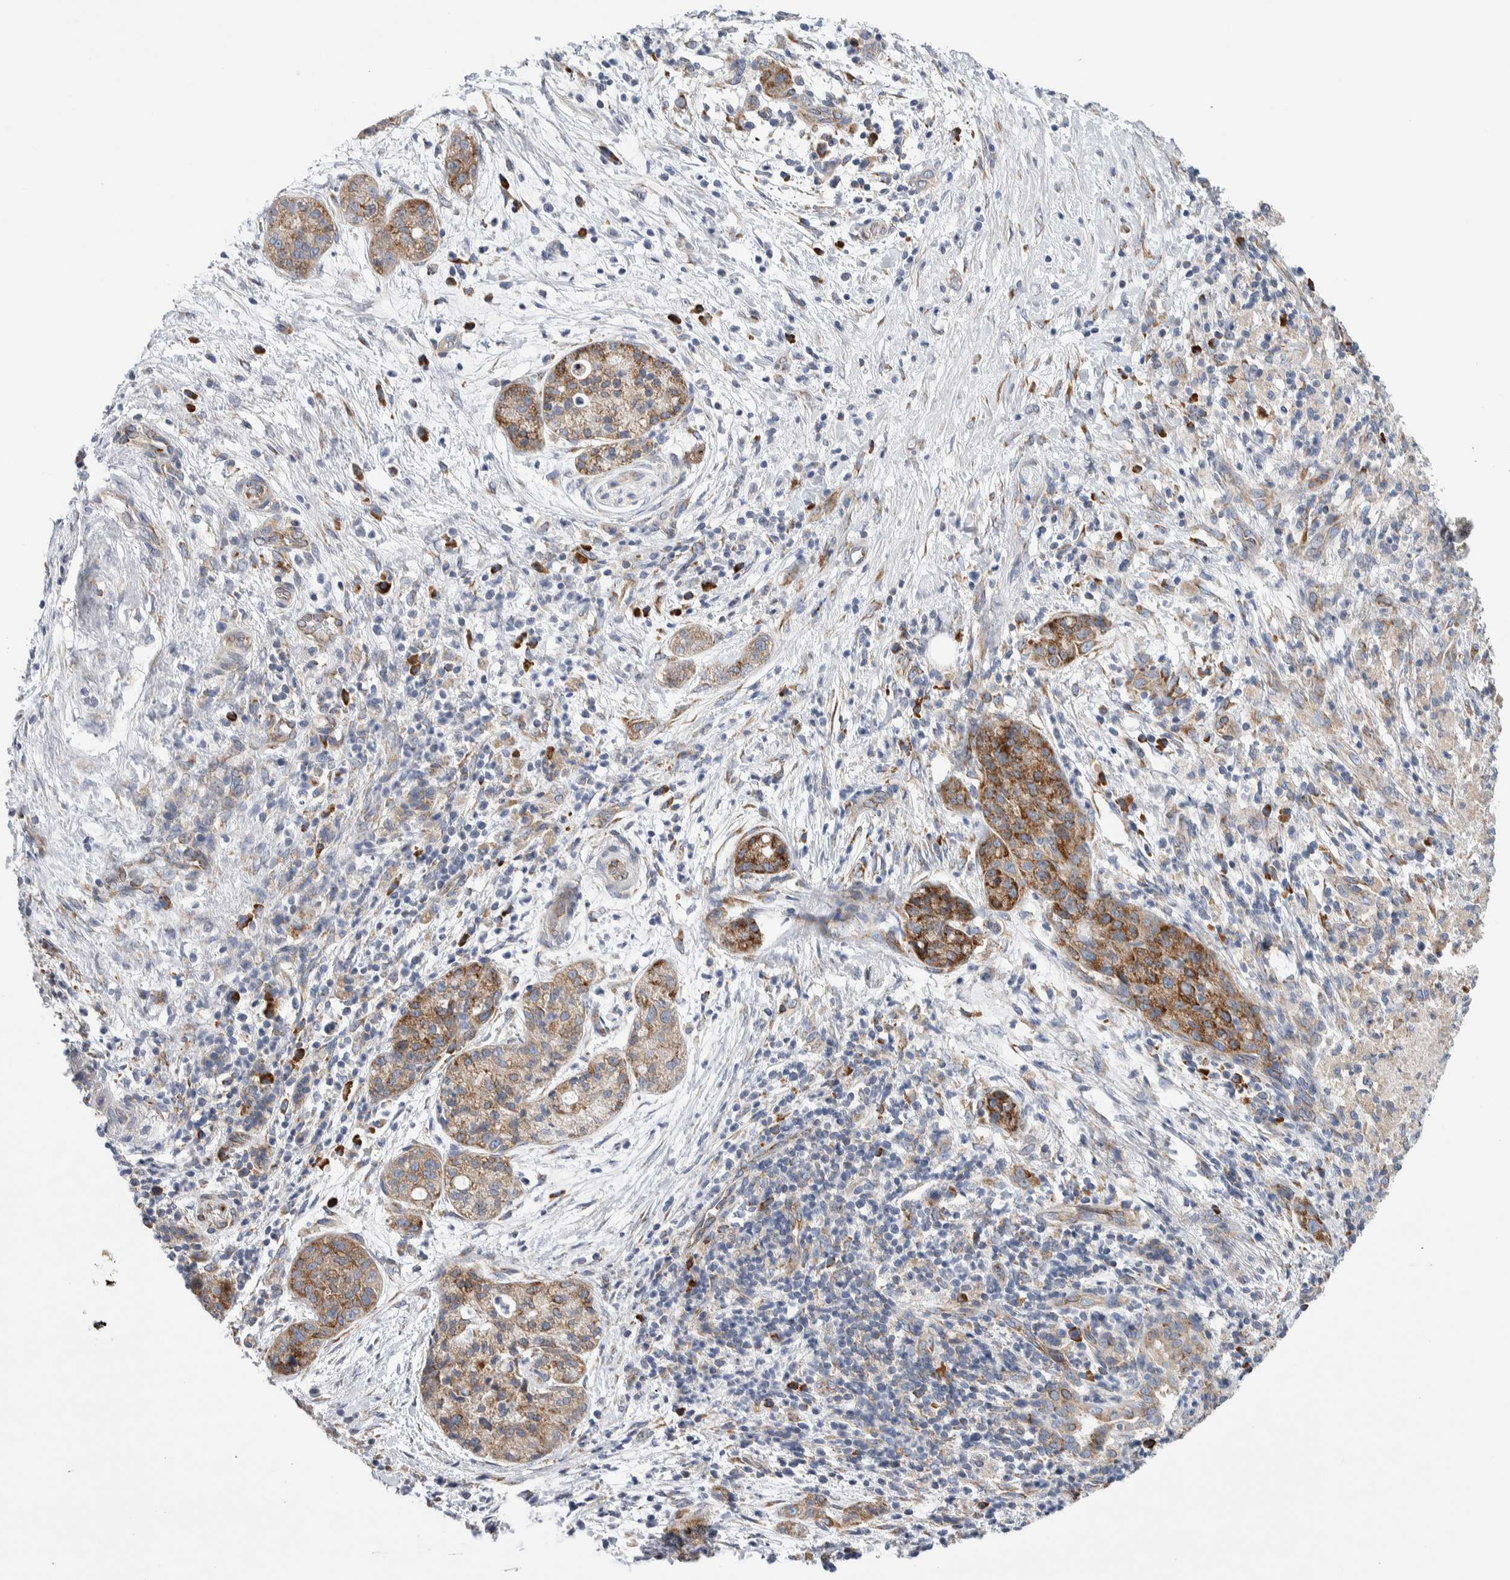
{"staining": {"intensity": "moderate", "quantity": ">75%", "location": "cytoplasmic/membranous"}, "tissue": "pancreatic cancer", "cell_type": "Tumor cells", "image_type": "cancer", "snomed": [{"axis": "morphology", "description": "Adenocarcinoma, NOS"}, {"axis": "topography", "description": "Pancreas"}], "caption": "Pancreatic adenocarcinoma stained with a protein marker demonstrates moderate staining in tumor cells.", "gene": "RACK1", "patient": {"sex": "female", "age": 78}}